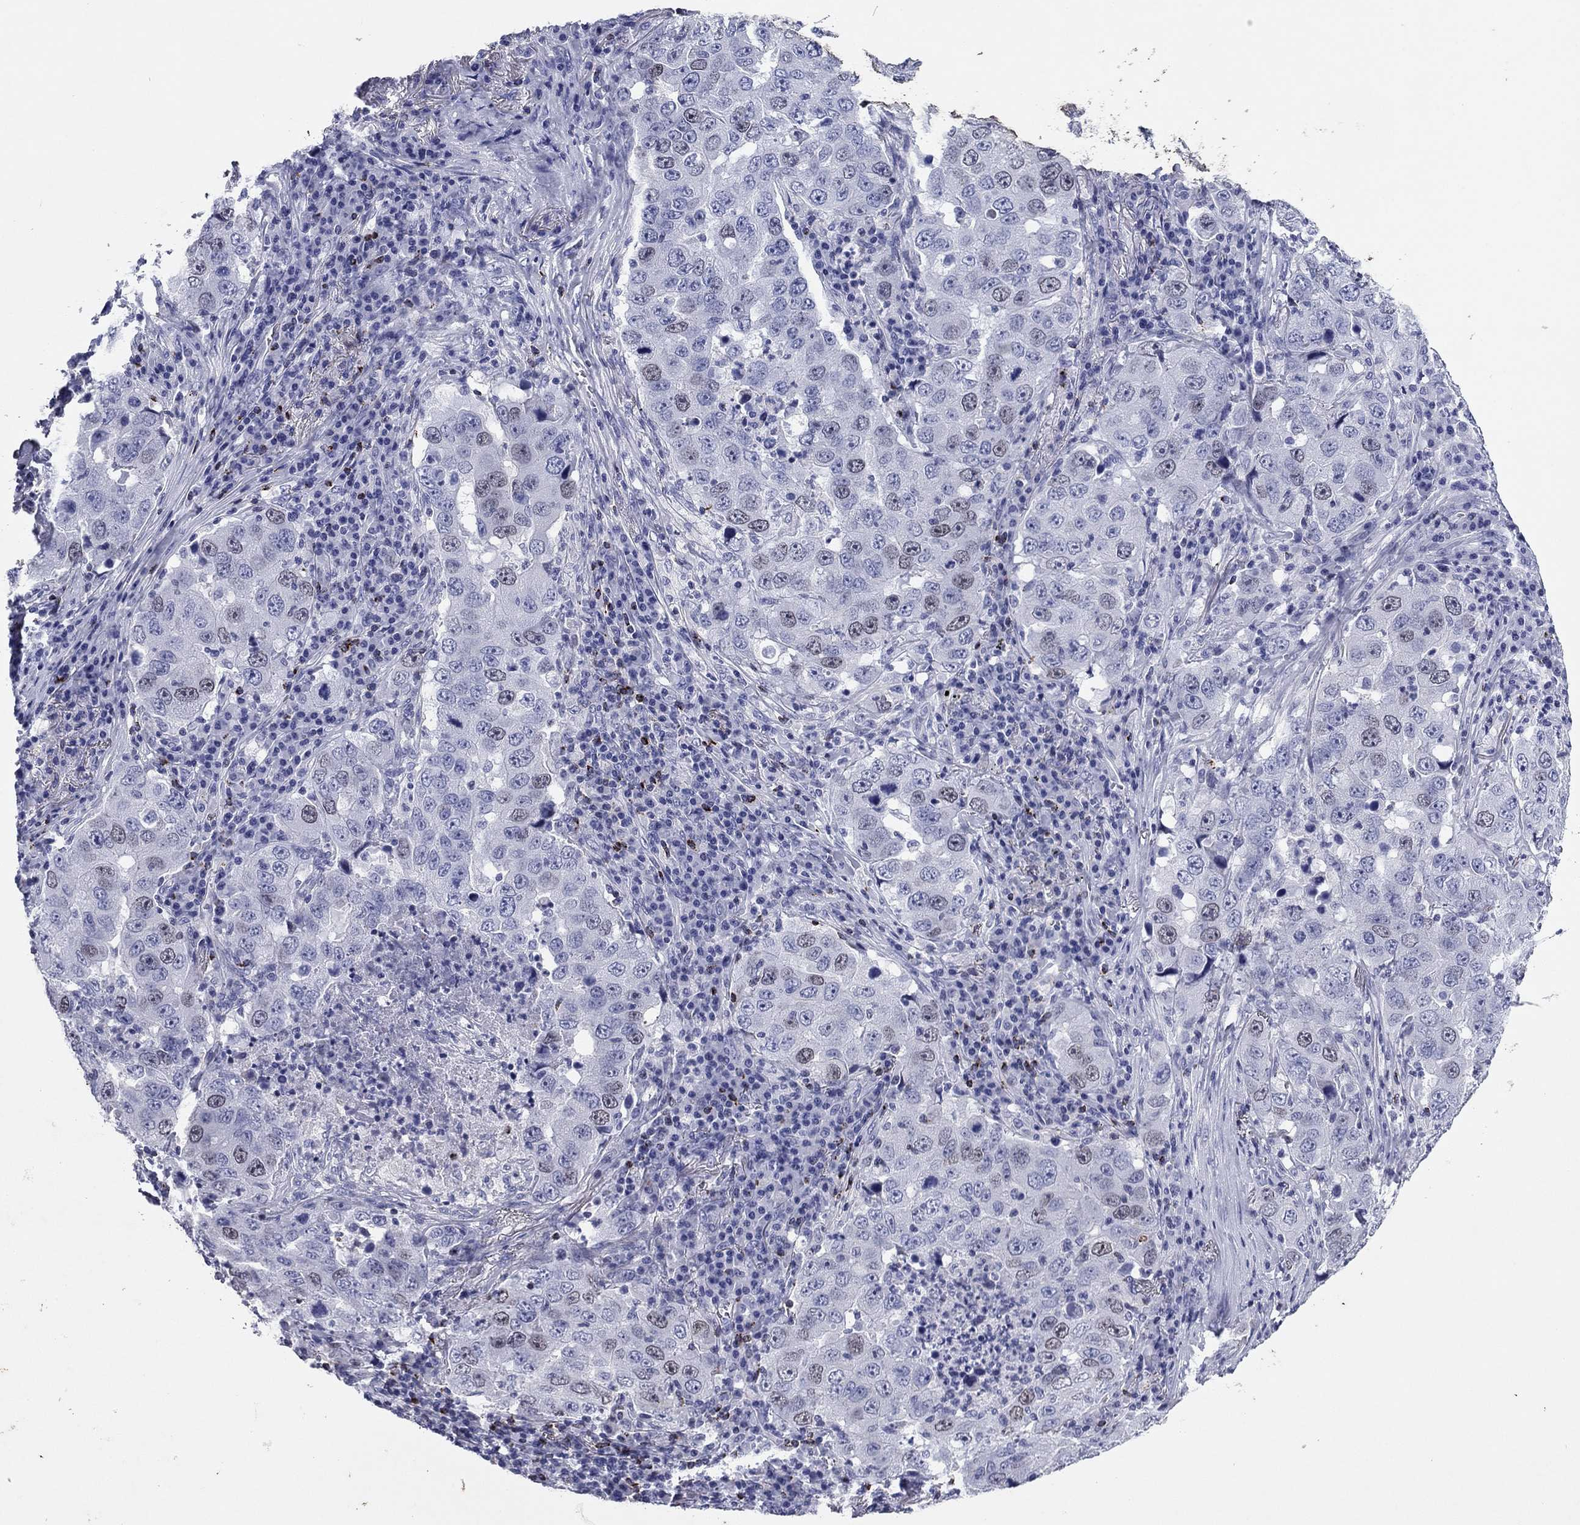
{"staining": {"intensity": "weak", "quantity": "<25%", "location": "nuclear"}, "tissue": "lung cancer", "cell_type": "Tumor cells", "image_type": "cancer", "snomed": [{"axis": "morphology", "description": "Adenocarcinoma, NOS"}, {"axis": "topography", "description": "Lung"}], "caption": "A micrograph of adenocarcinoma (lung) stained for a protein exhibits no brown staining in tumor cells.", "gene": "GZMK", "patient": {"sex": "male", "age": 73}}